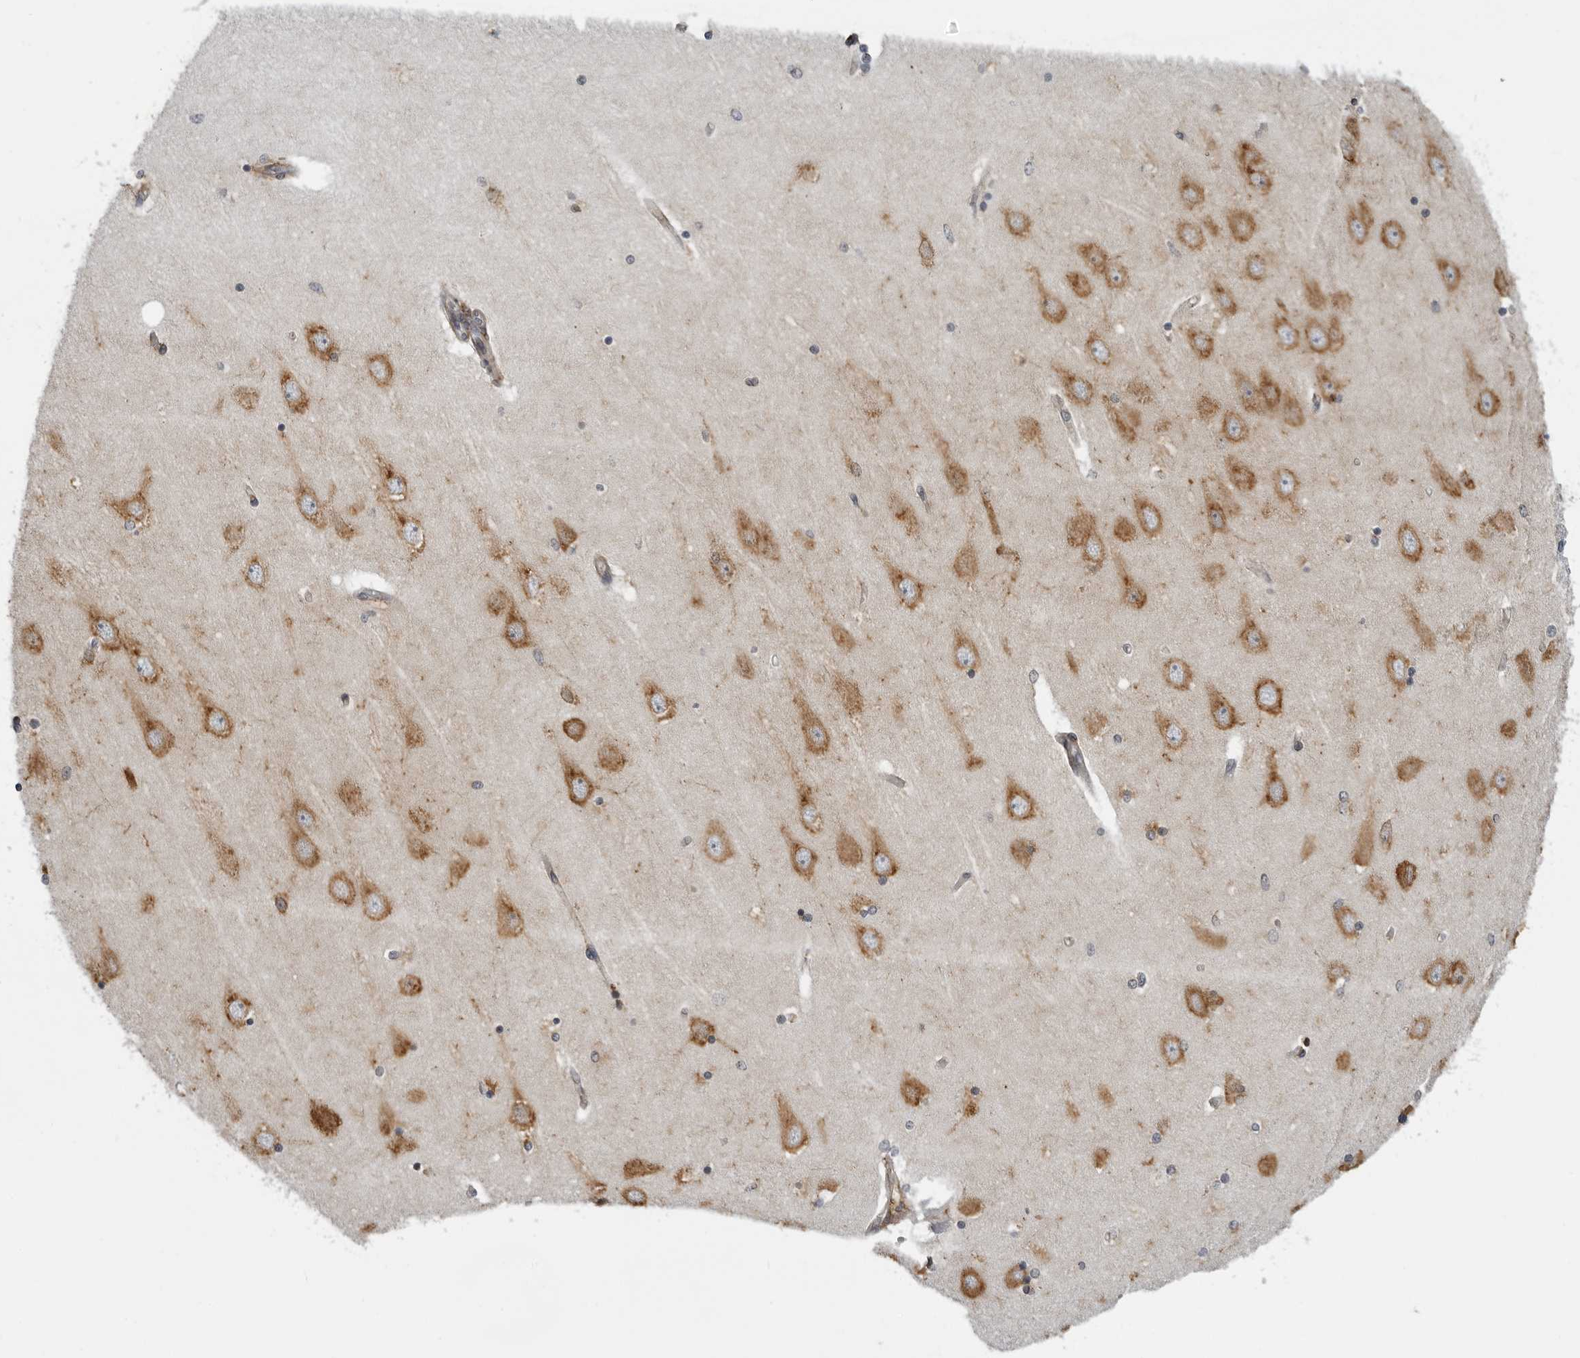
{"staining": {"intensity": "moderate", "quantity": "25%-75%", "location": "cytoplasmic/membranous"}, "tissue": "hippocampus", "cell_type": "Glial cells", "image_type": "normal", "snomed": [{"axis": "morphology", "description": "Normal tissue, NOS"}, {"axis": "topography", "description": "Hippocampus"}], "caption": "IHC (DAB (3,3'-diaminobenzidine)) staining of benign hippocampus shows moderate cytoplasmic/membranous protein staining in approximately 25%-75% of glial cells.", "gene": "ALPK2", "patient": {"sex": "female", "age": 54}}